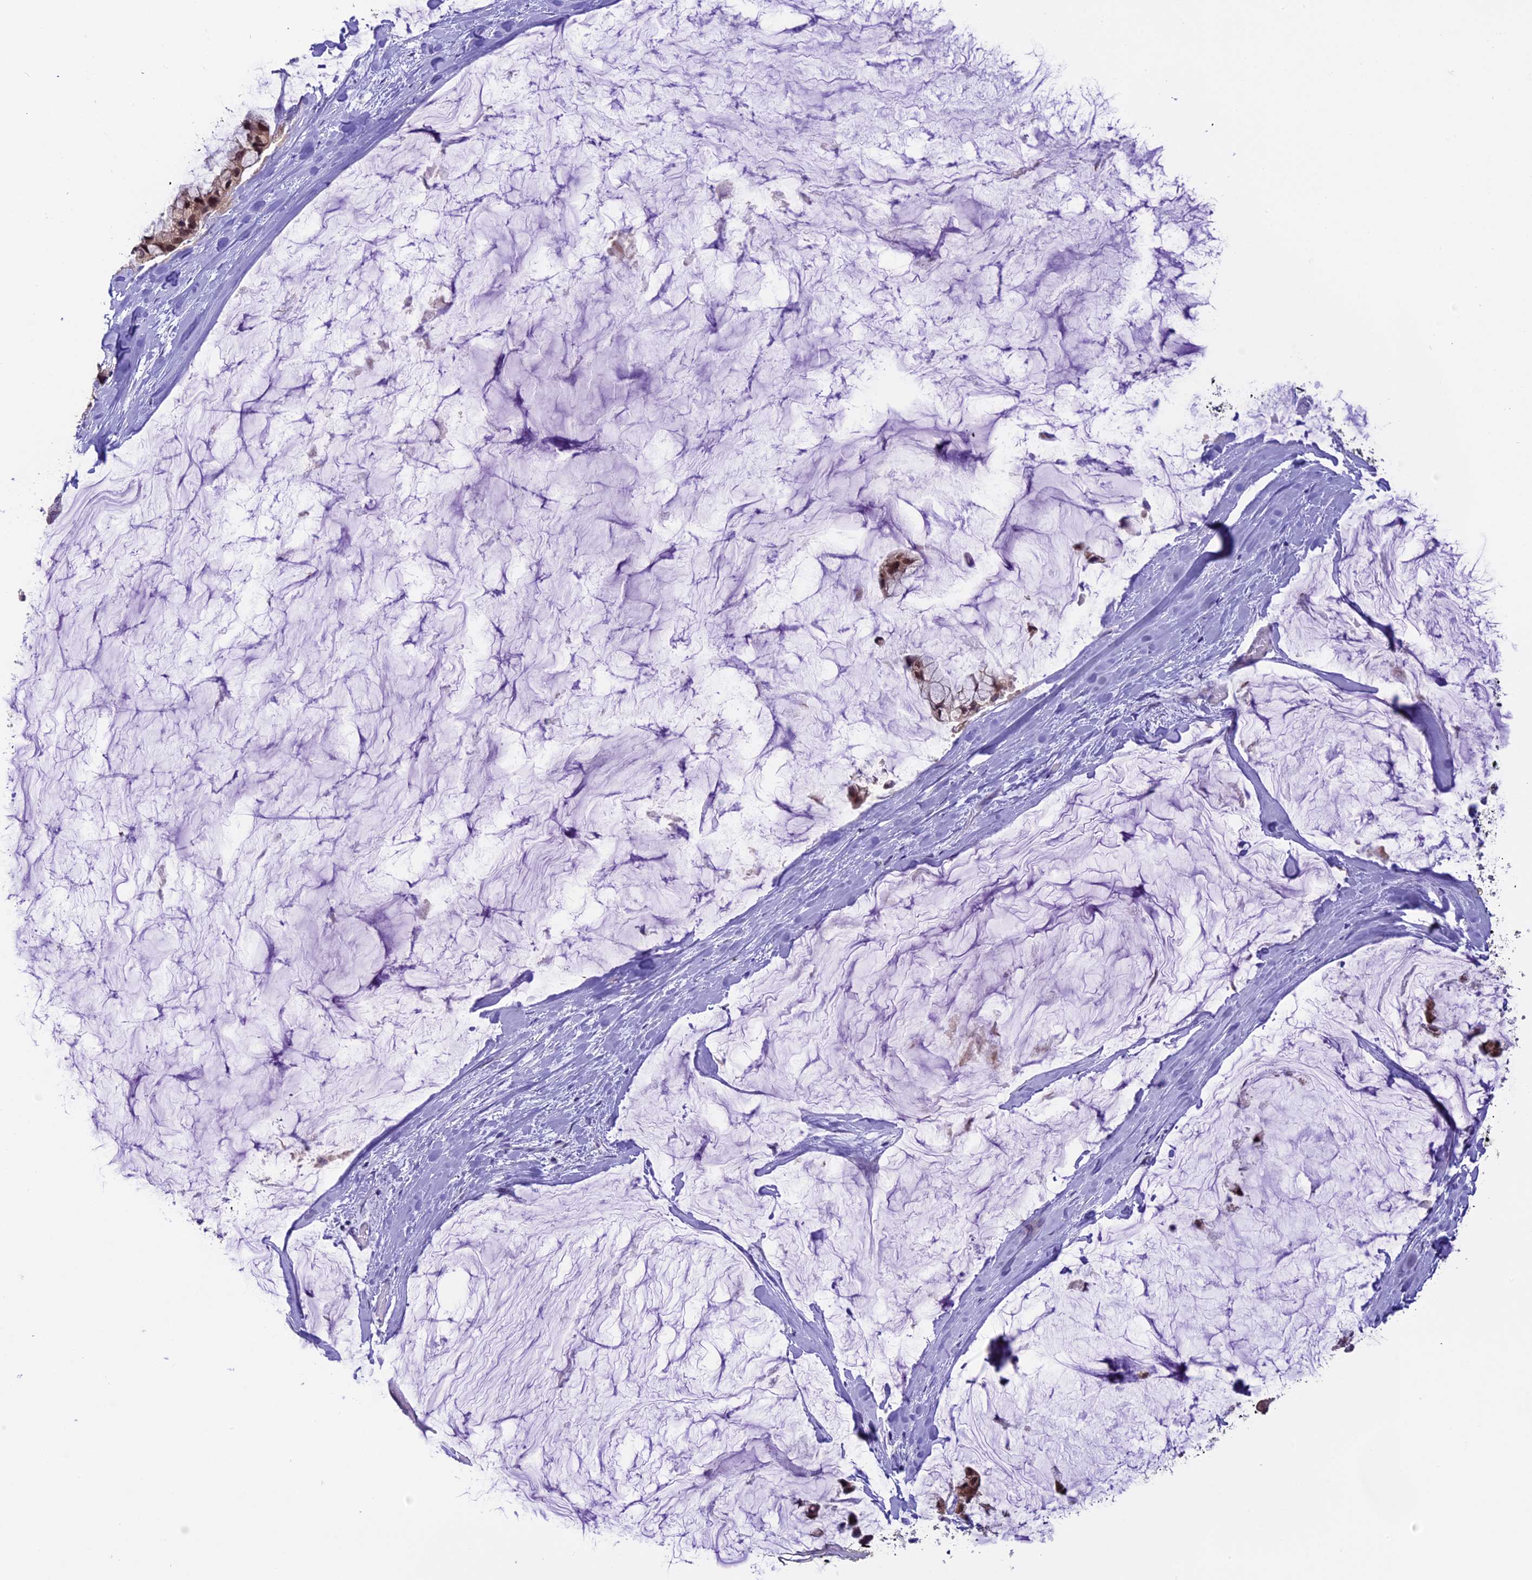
{"staining": {"intensity": "moderate", "quantity": ">75%", "location": "nuclear"}, "tissue": "ovarian cancer", "cell_type": "Tumor cells", "image_type": "cancer", "snomed": [{"axis": "morphology", "description": "Cystadenocarcinoma, mucinous, NOS"}, {"axis": "topography", "description": "Ovary"}], "caption": "Mucinous cystadenocarcinoma (ovarian) stained with a protein marker demonstrates moderate staining in tumor cells.", "gene": "PRR15", "patient": {"sex": "female", "age": 39}}